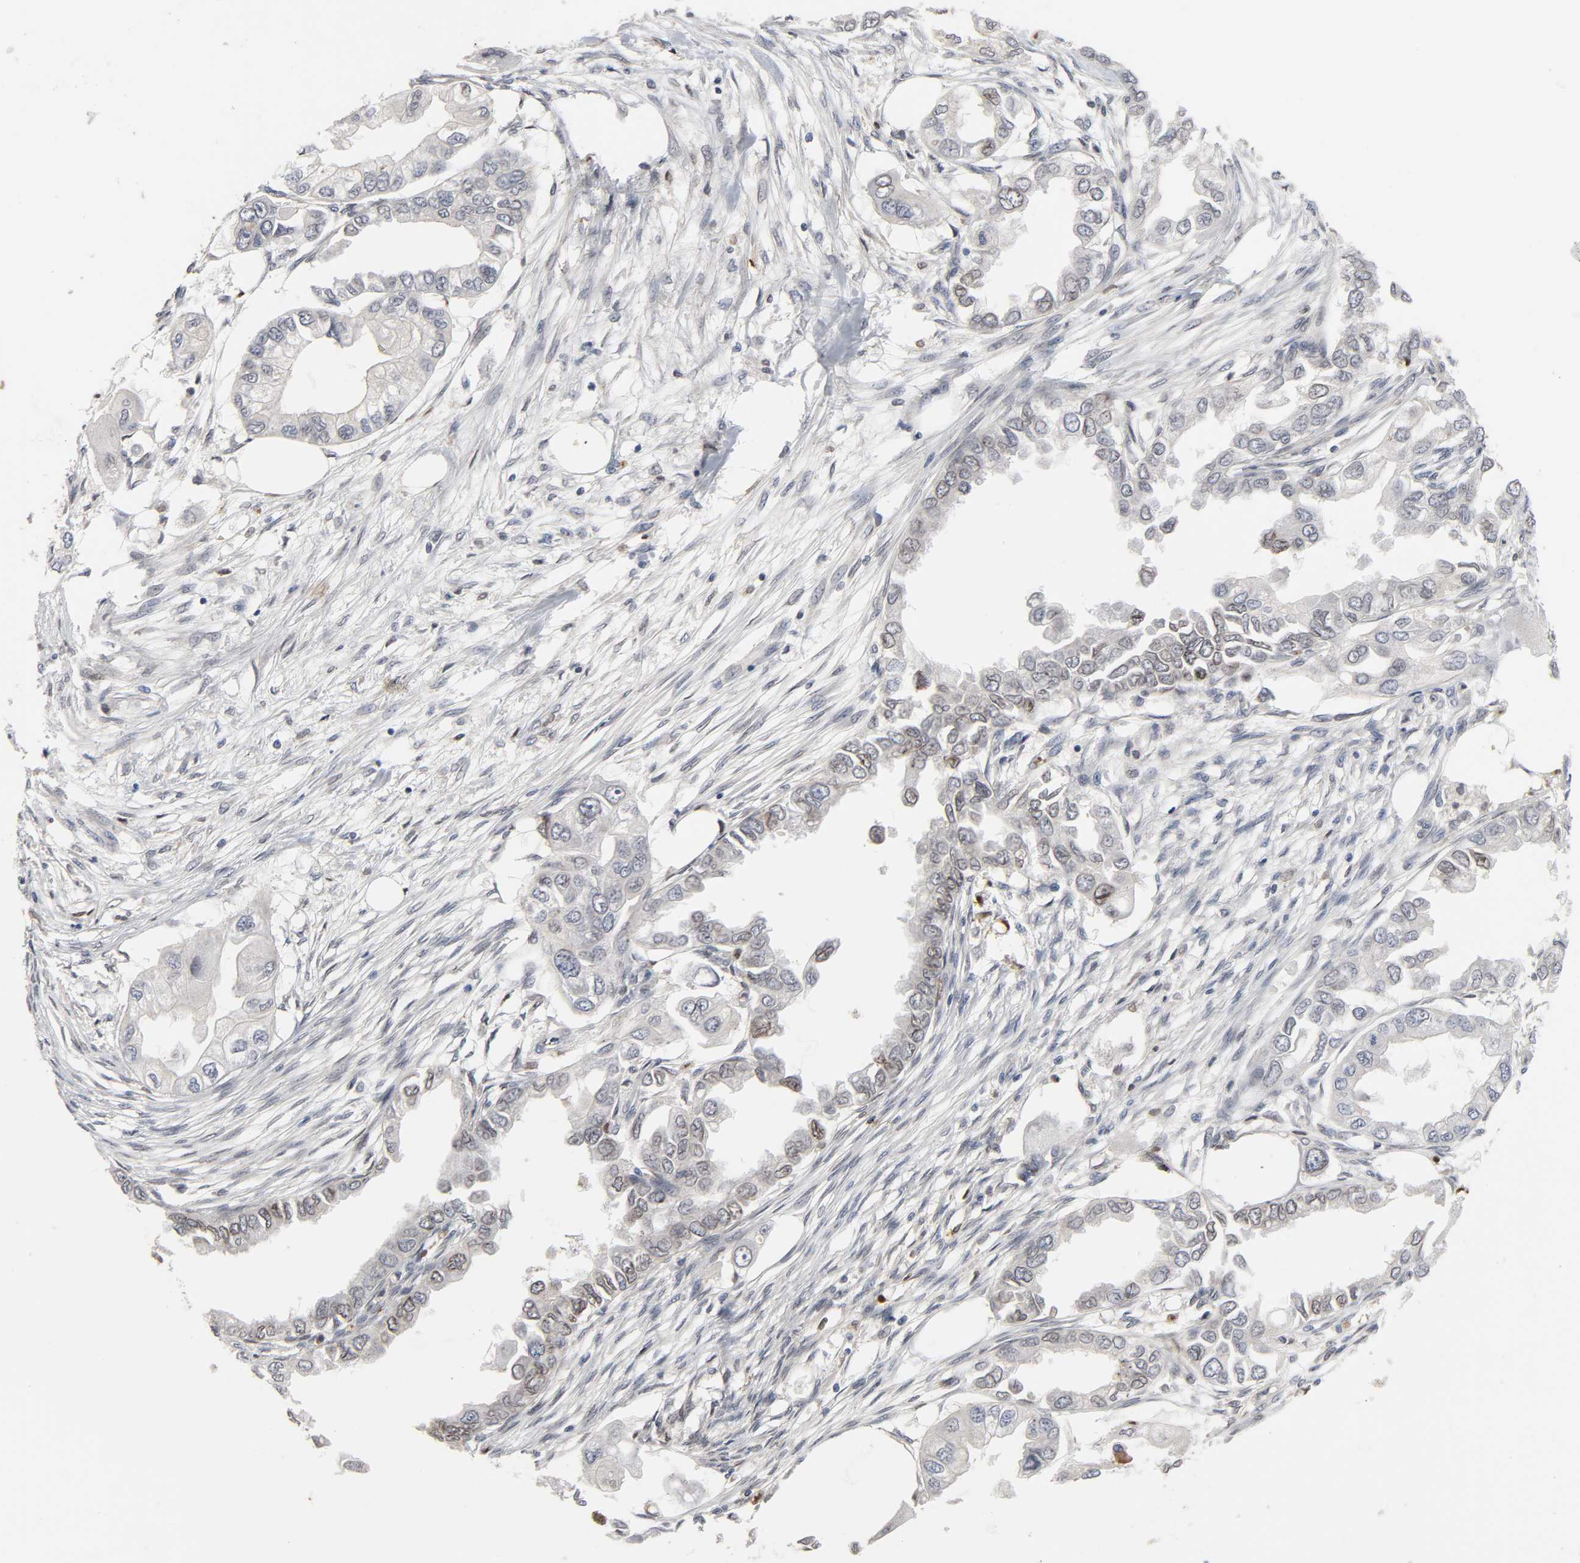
{"staining": {"intensity": "weak", "quantity": "<25%", "location": "cytoplasmic/membranous,nuclear"}, "tissue": "endometrial cancer", "cell_type": "Tumor cells", "image_type": "cancer", "snomed": [{"axis": "morphology", "description": "Adenocarcinoma, NOS"}, {"axis": "topography", "description": "Endometrium"}], "caption": "Protein analysis of endometrial adenocarcinoma reveals no significant expression in tumor cells.", "gene": "CCDC175", "patient": {"sex": "female", "age": 67}}